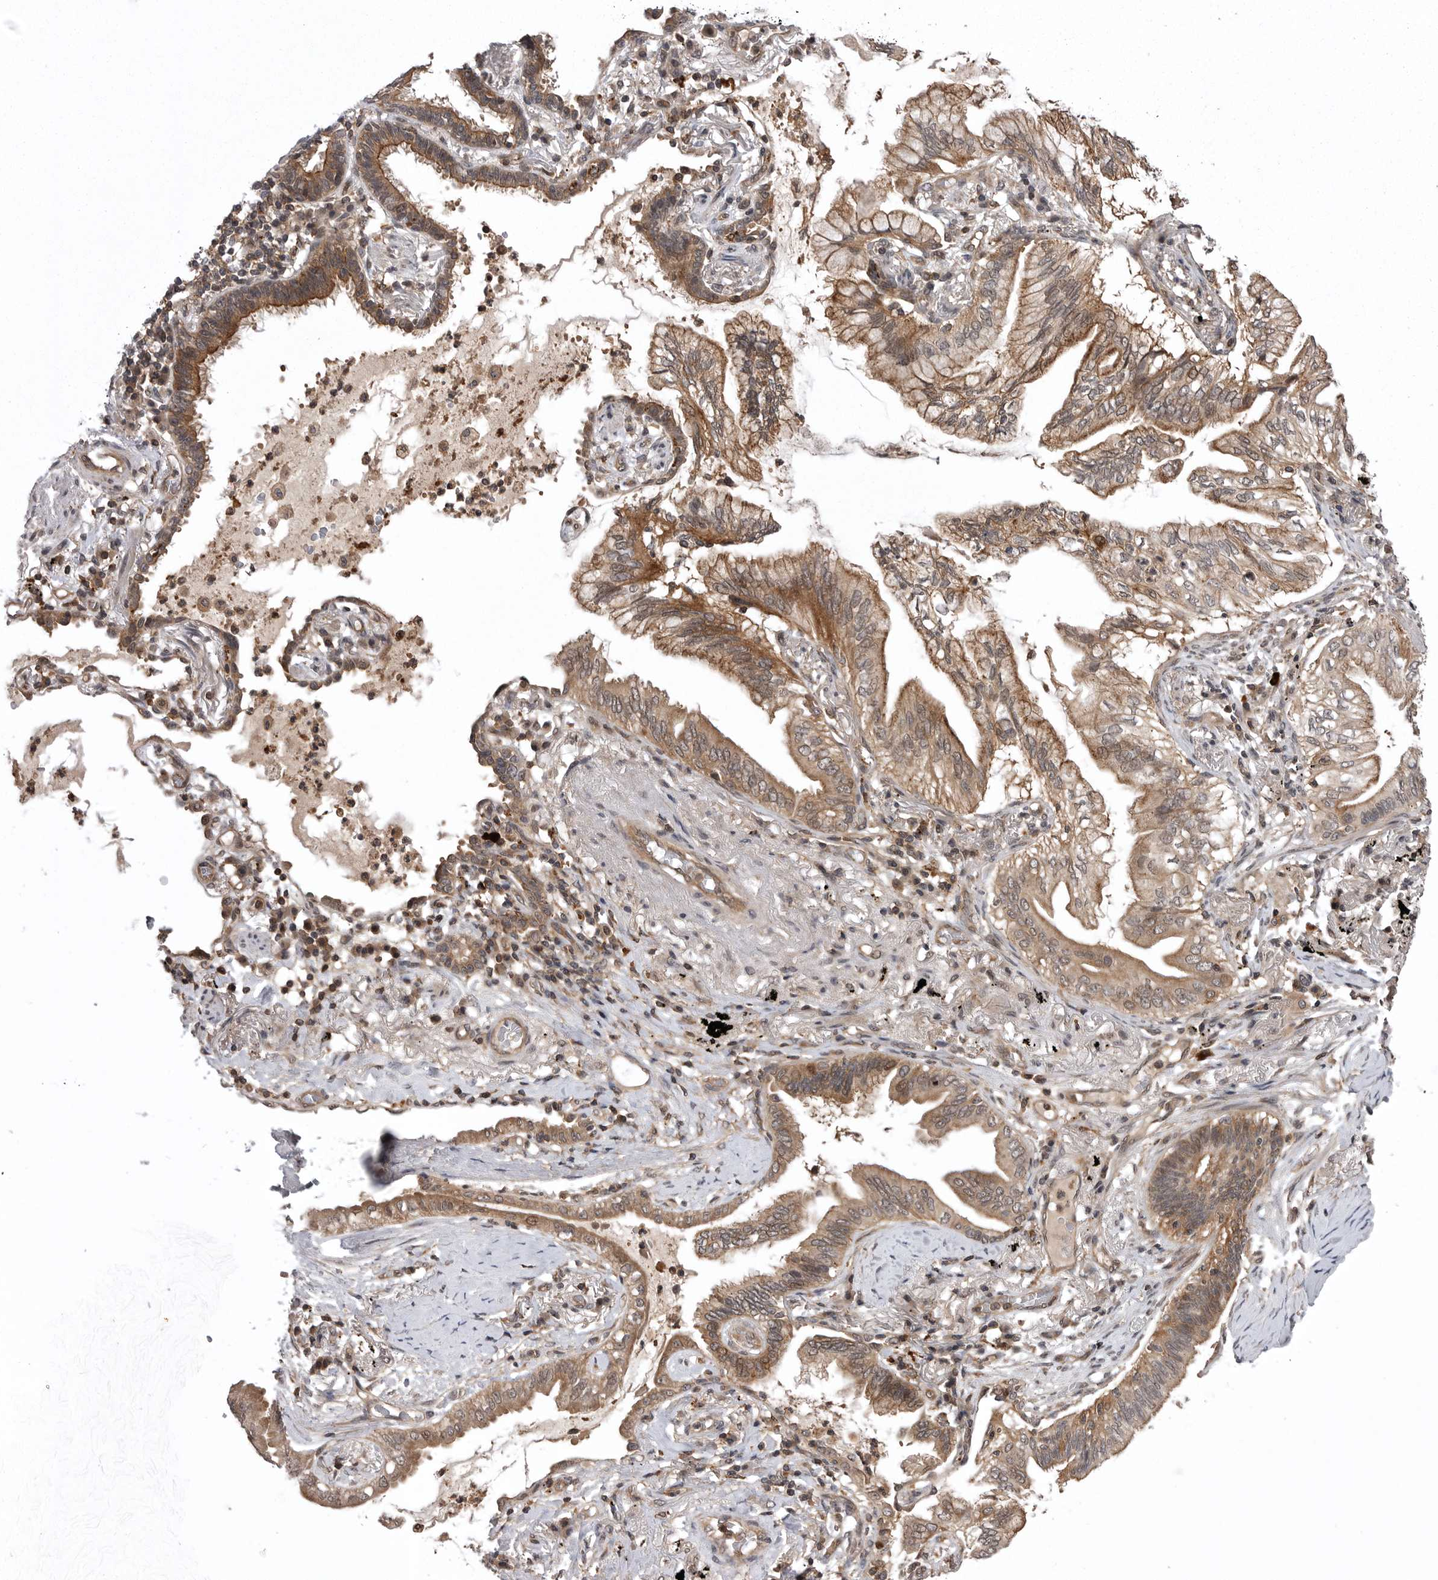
{"staining": {"intensity": "moderate", "quantity": ">75%", "location": "cytoplasmic/membranous"}, "tissue": "lung cancer", "cell_type": "Tumor cells", "image_type": "cancer", "snomed": [{"axis": "morphology", "description": "Adenocarcinoma, NOS"}, {"axis": "topography", "description": "Lung"}], "caption": "Tumor cells reveal medium levels of moderate cytoplasmic/membranous staining in about >75% of cells in lung cancer.", "gene": "AOAH", "patient": {"sex": "female", "age": 70}}